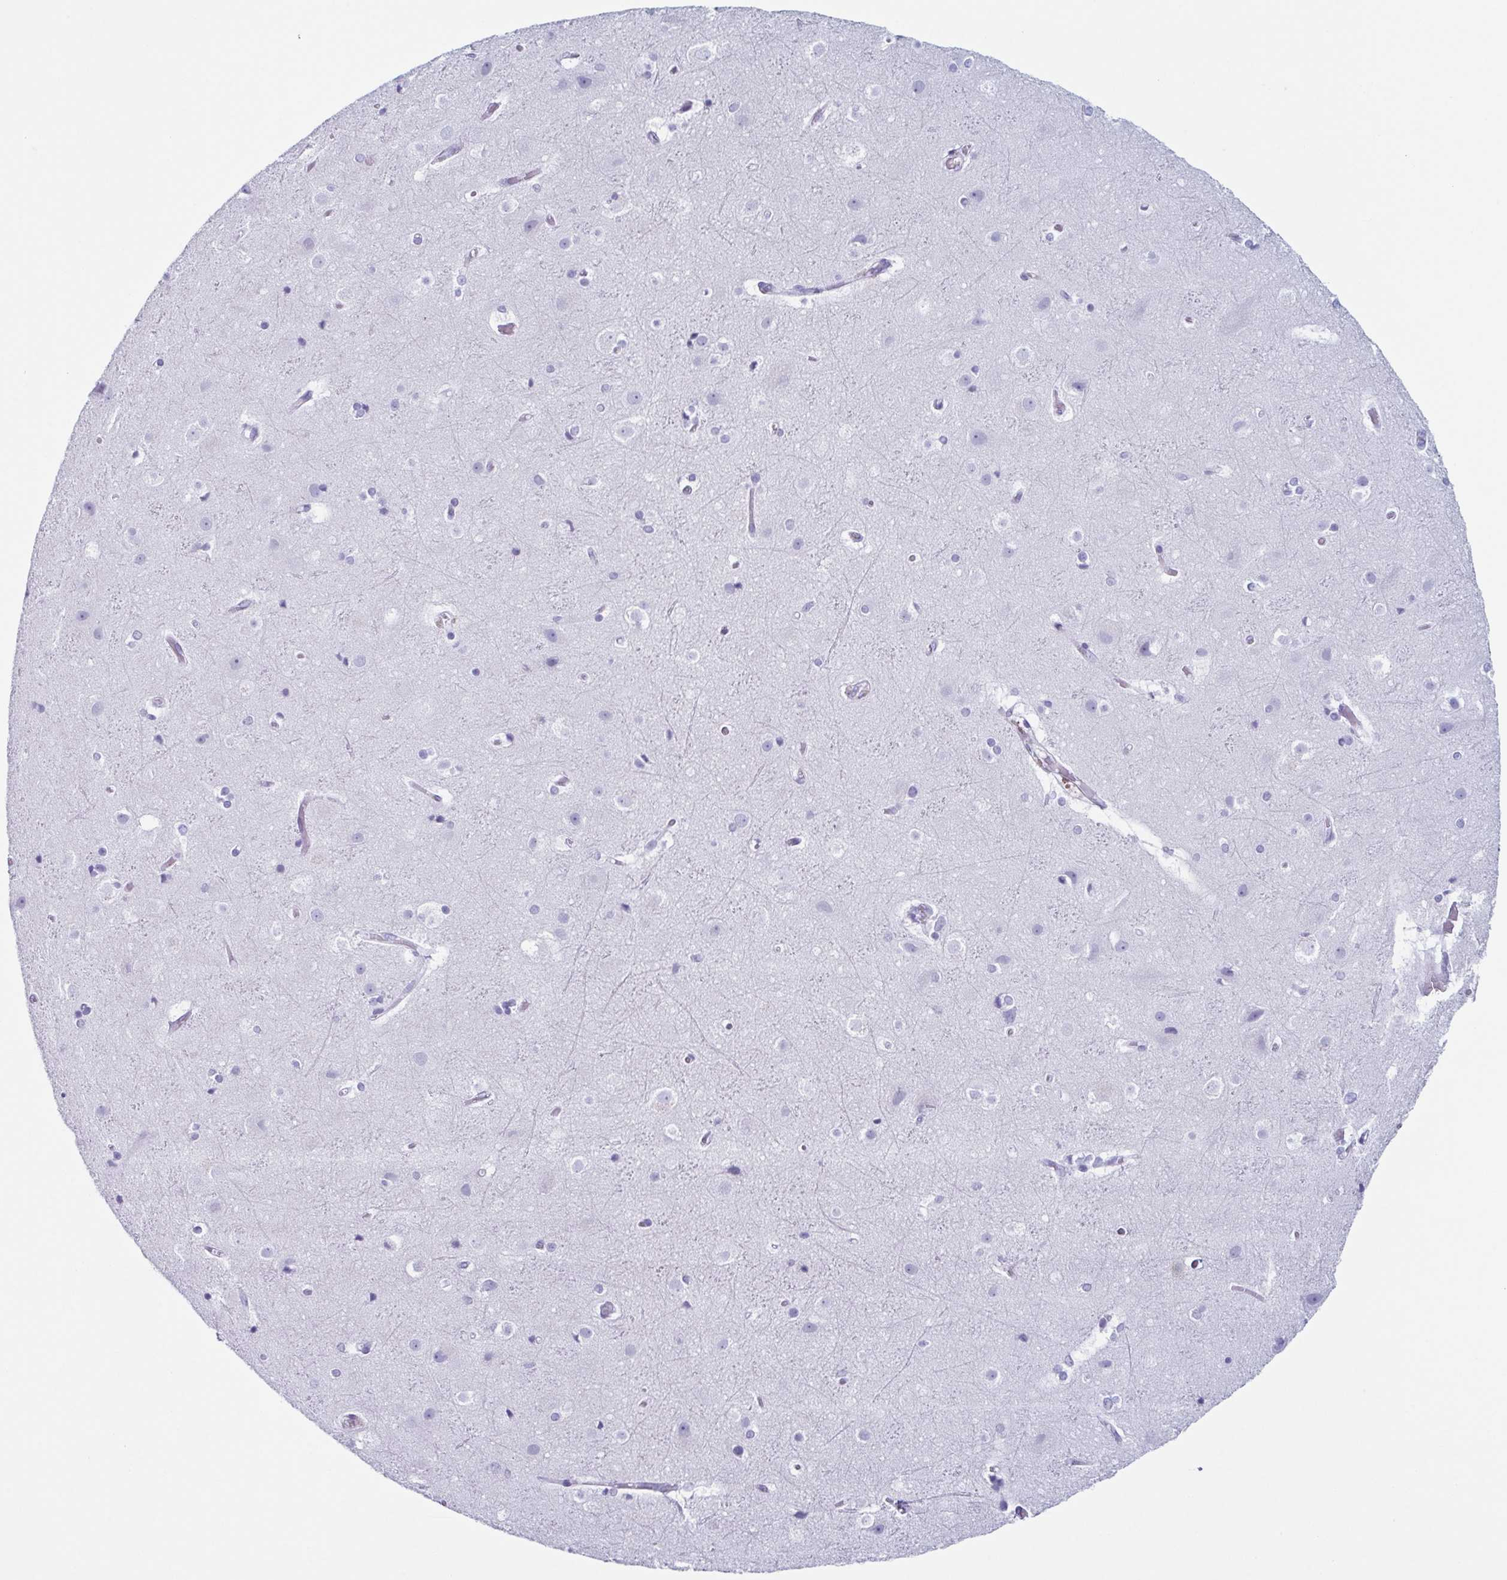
{"staining": {"intensity": "negative", "quantity": "none", "location": "none"}, "tissue": "cerebral cortex", "cell_type": "Endothelial cells", "image_type": "normal", "snomed": [{"axis": "morphology", "description": "Normal tissue, NOS"}, {"axis": "topography", "description": "Cerebral cortex"}], "caption": "Protein analysis of unremarkable cerebral cortex displays no significant staining in endothelial cells.", "gene": "ENKUR", "patient": {"sex": "female", "age": 52}}